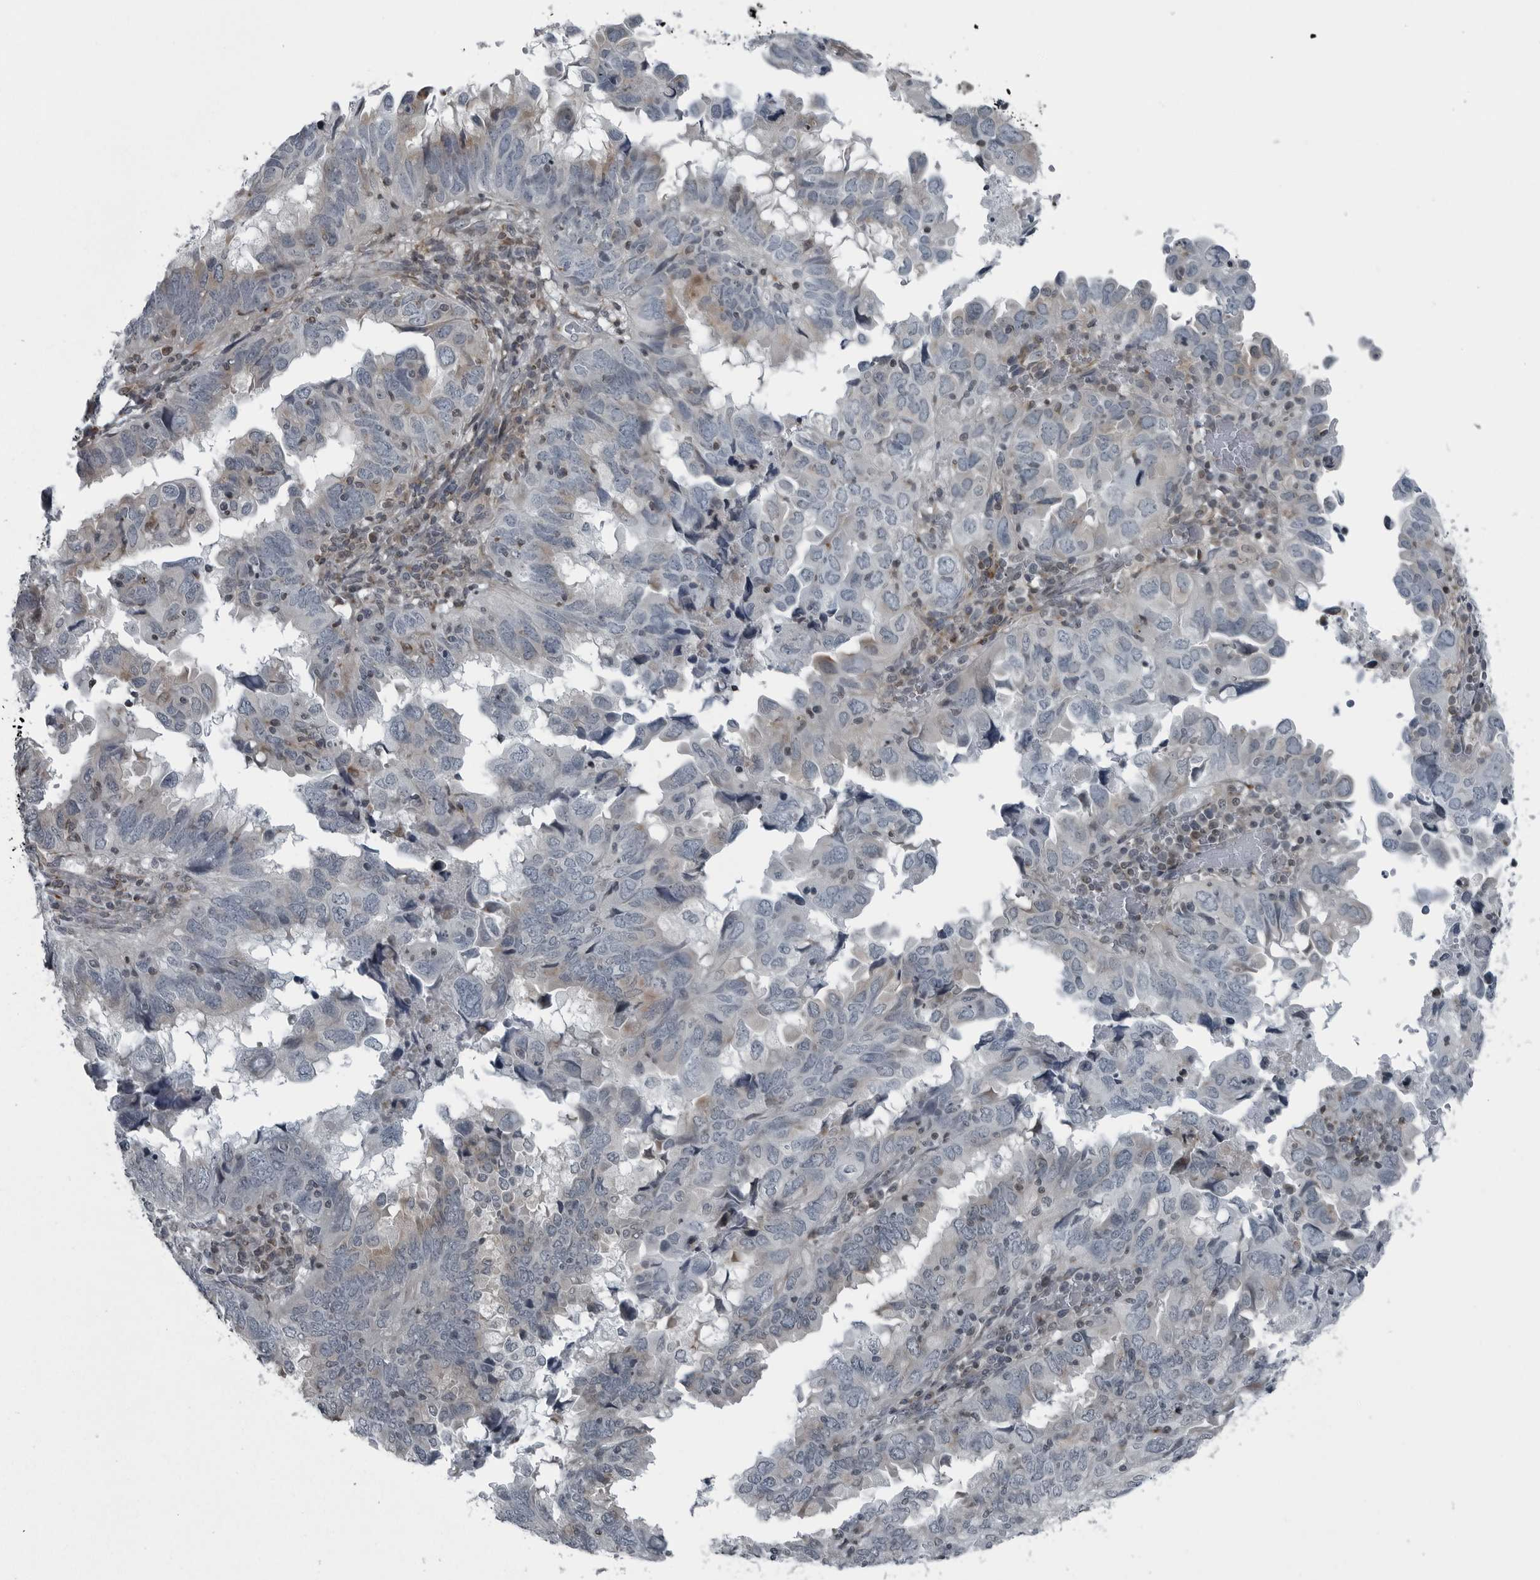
{"staining": {"intensity": "weak", "quantity": "<25%", "location": "cytoplasmic/membranous"}, "tissue": "endometrial cancer", "cell_type": "Tumor cells", "image_type": "cancer", "snomed": [{"axis": "morphology", "description": "Adenocarcinoma, NOS"}, {"axis": "topography", "description": "Uterus"}], "caption": "Tumor cells are negative for protein expression in human adenocarcinoma (endometrial).", "gene": "GAK", "patient": {"sex": "female", "age": 77}}